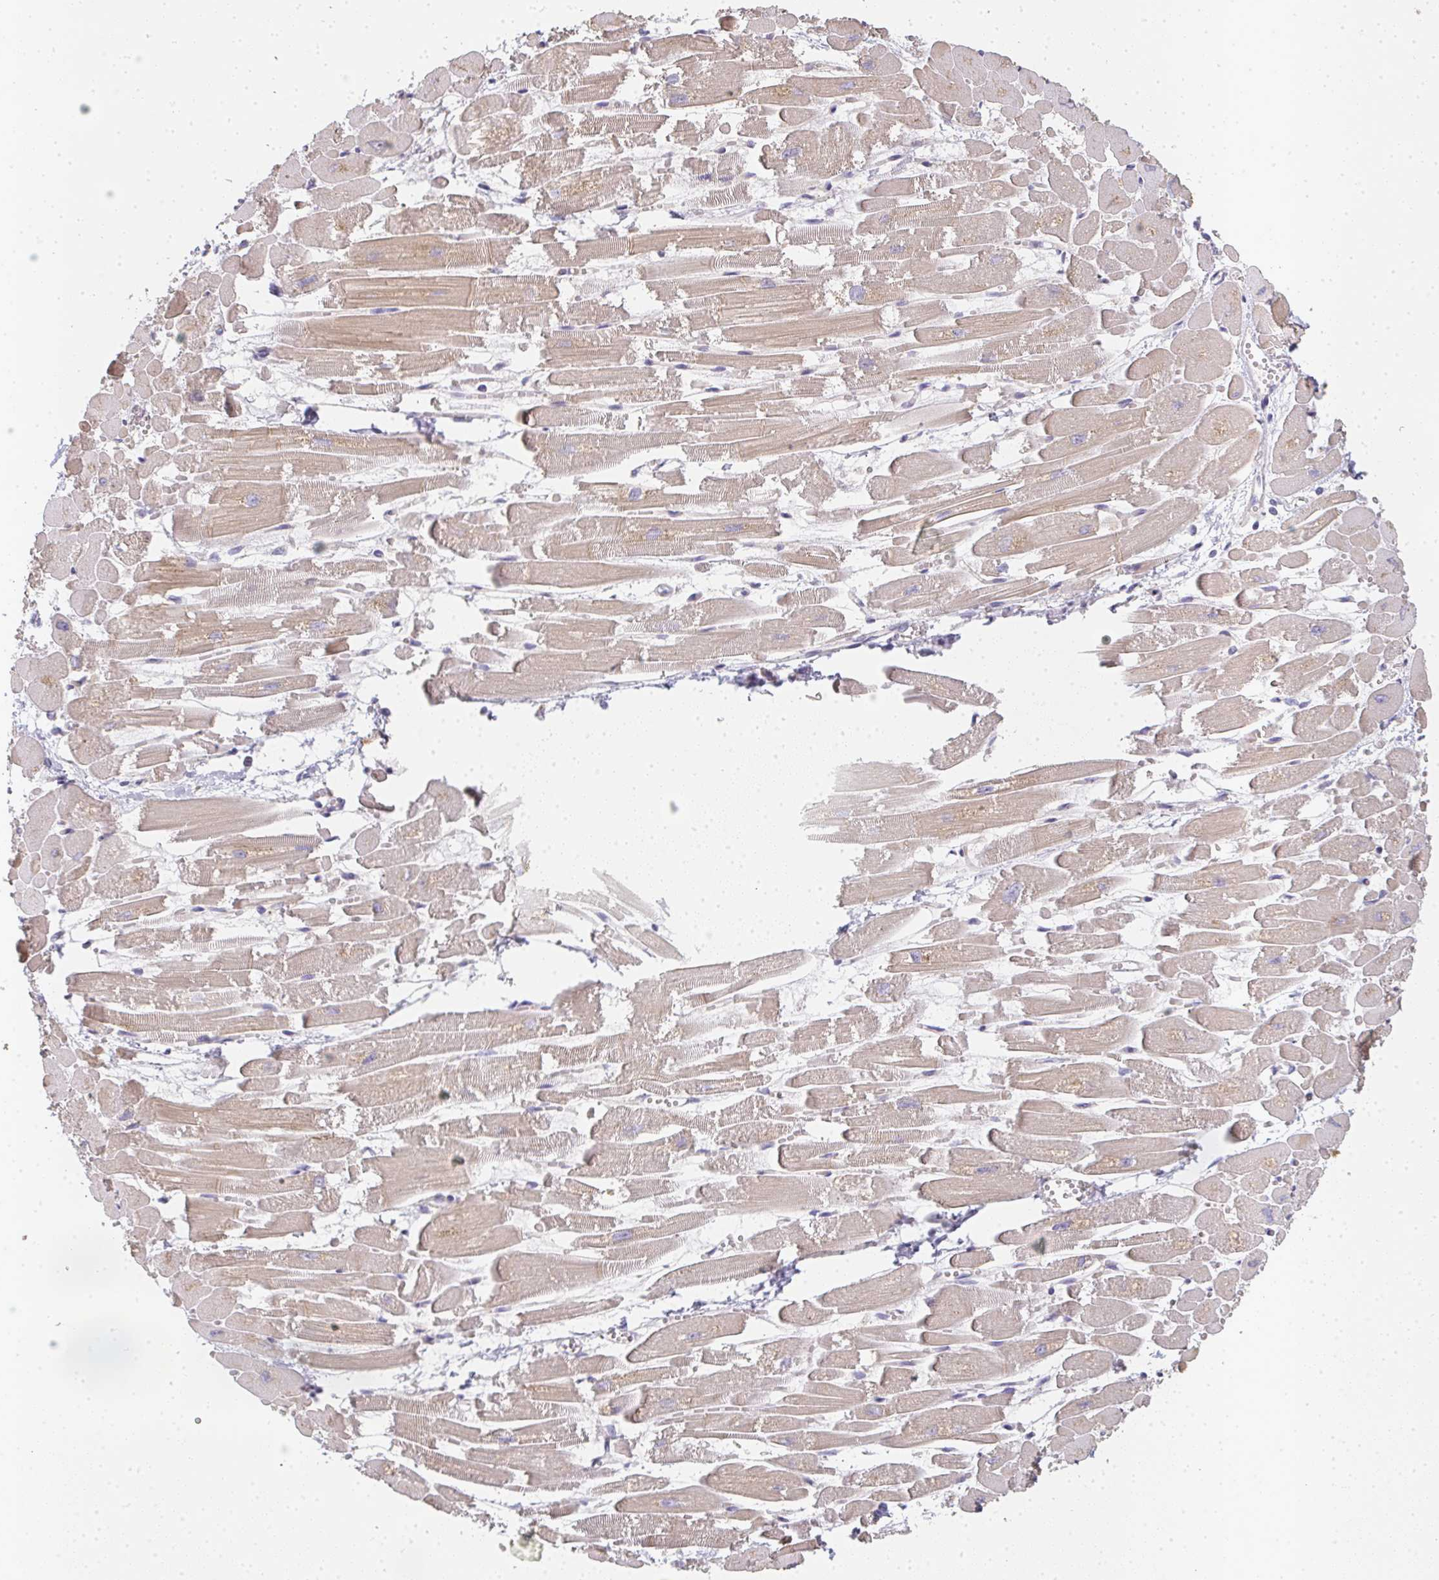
{"staining": {"intensity": "weak", "quantity": "25%-75%", "location": "cytoplasmic/membranous"}, "tissue": "heart muscle", "cell_type": "Cardiomyocytes", "image_type": "normal", "snomed": [{"axis": "morphology", "description": "Normal tissue, NOS"}, {"axis": "topography", "description": "Heart"}], "caption": "Heart muscle stained with immunohistochemistry reveals weak cytoplasmic/membranous positivity in approximately 25%-75% of cardiomyocytes. Ihc stains the protein of interest in brown and the nuclei are stained blue.", "gene": "SLC35B3", "patient": {"sex": "female", "age": 52}}